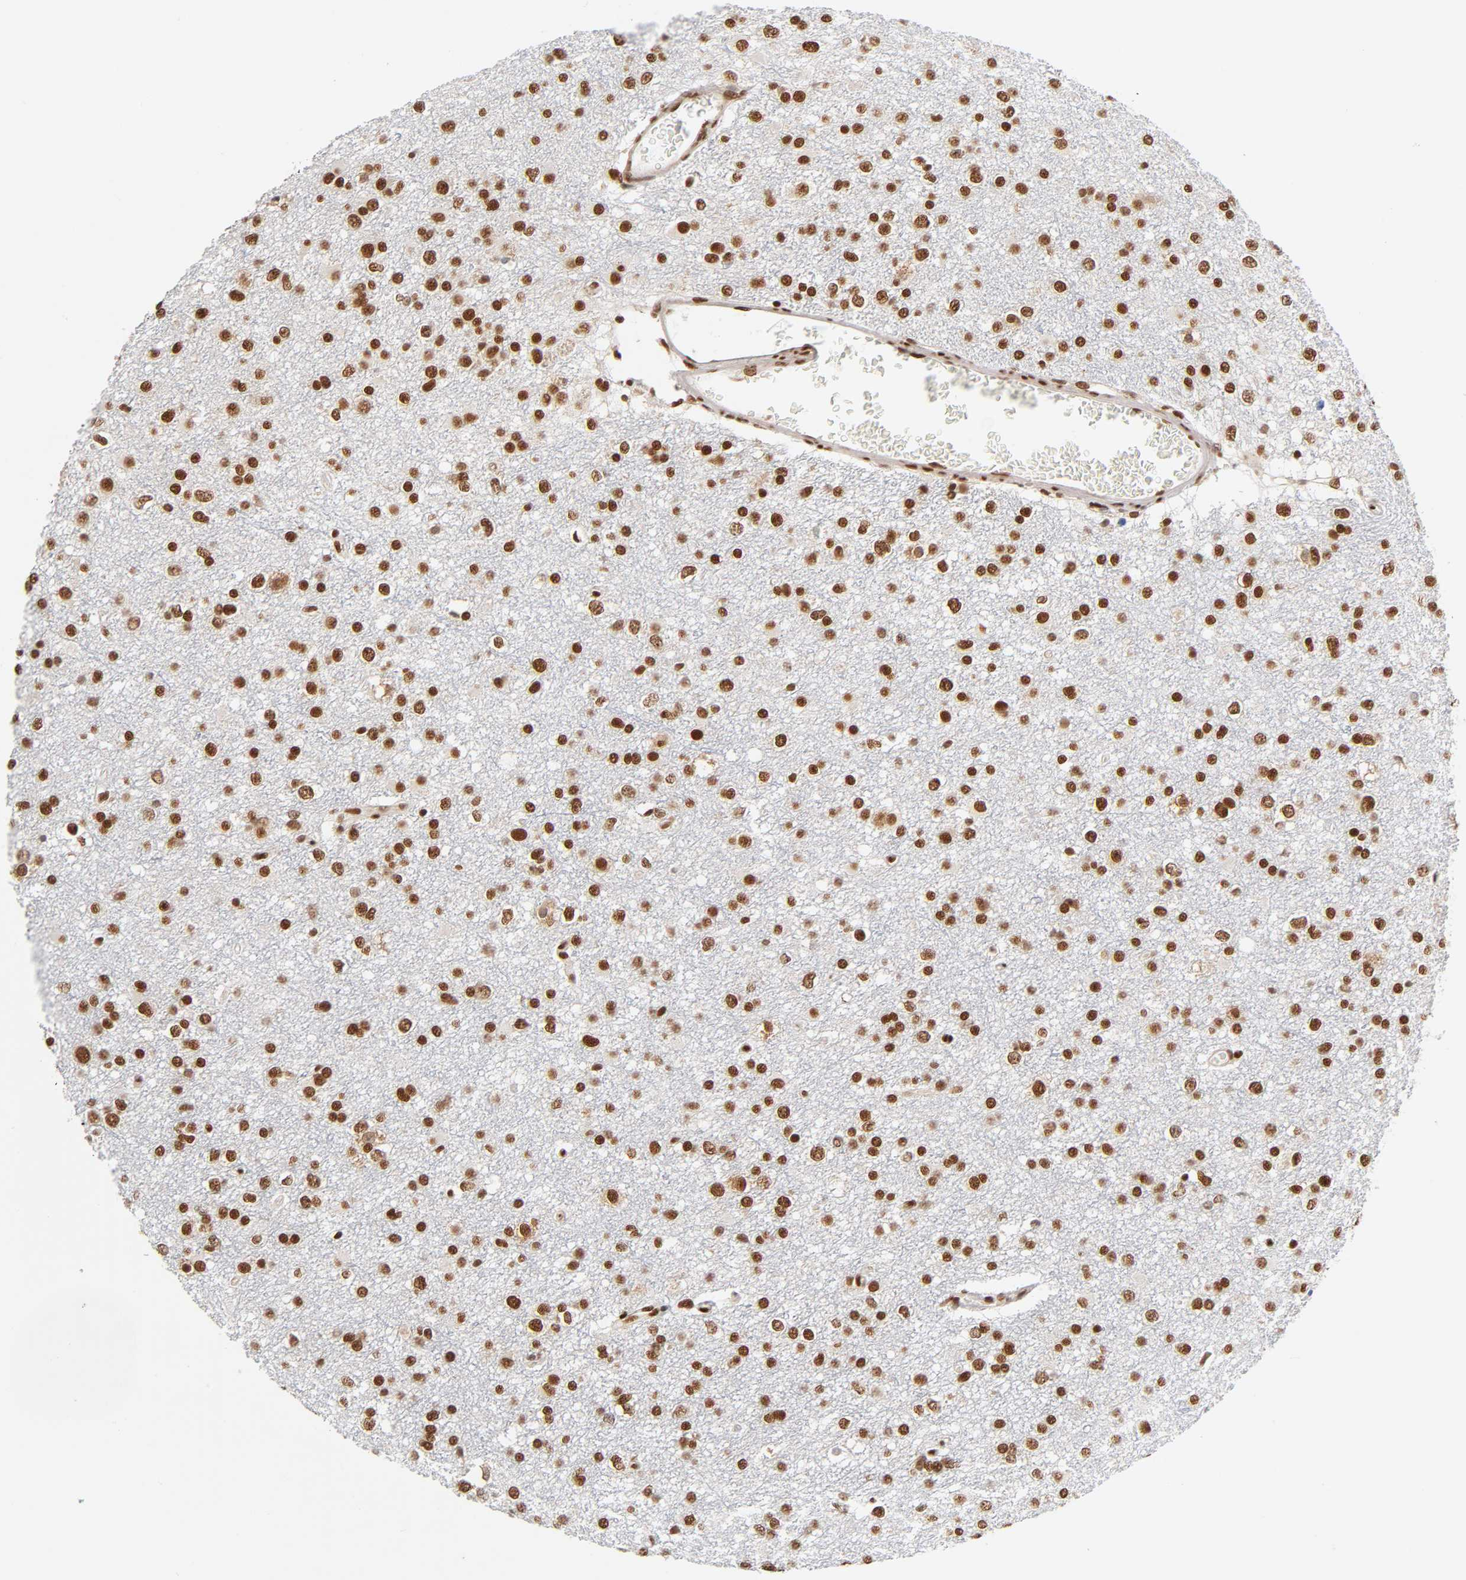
{"staining": {"intensity": "strong", "quantity": ">75%", "location": "nuclear"}, "tissue": "glioma", "cell_type": "Tumor cells", "image_type": "cancer", "snomed": [{"axis": "morphology", "description": "Glioma, malignant, Low grade"}, {"axis": "topography", "description": "Brain"}], "caption": "Immunohistochemical staining of malignant low-grade glioma displays high levels of strong nuclear protein positivity in about >75% of tumor cells. The protein of interest is stained brown, and the nuclei are stained in blue (DAB (3,3'-diaminobenzidine) IHC with brightfield microscopy, high magnification).", "gene": "ILKAP", "patient": {"sex": "male", "age": 42}}